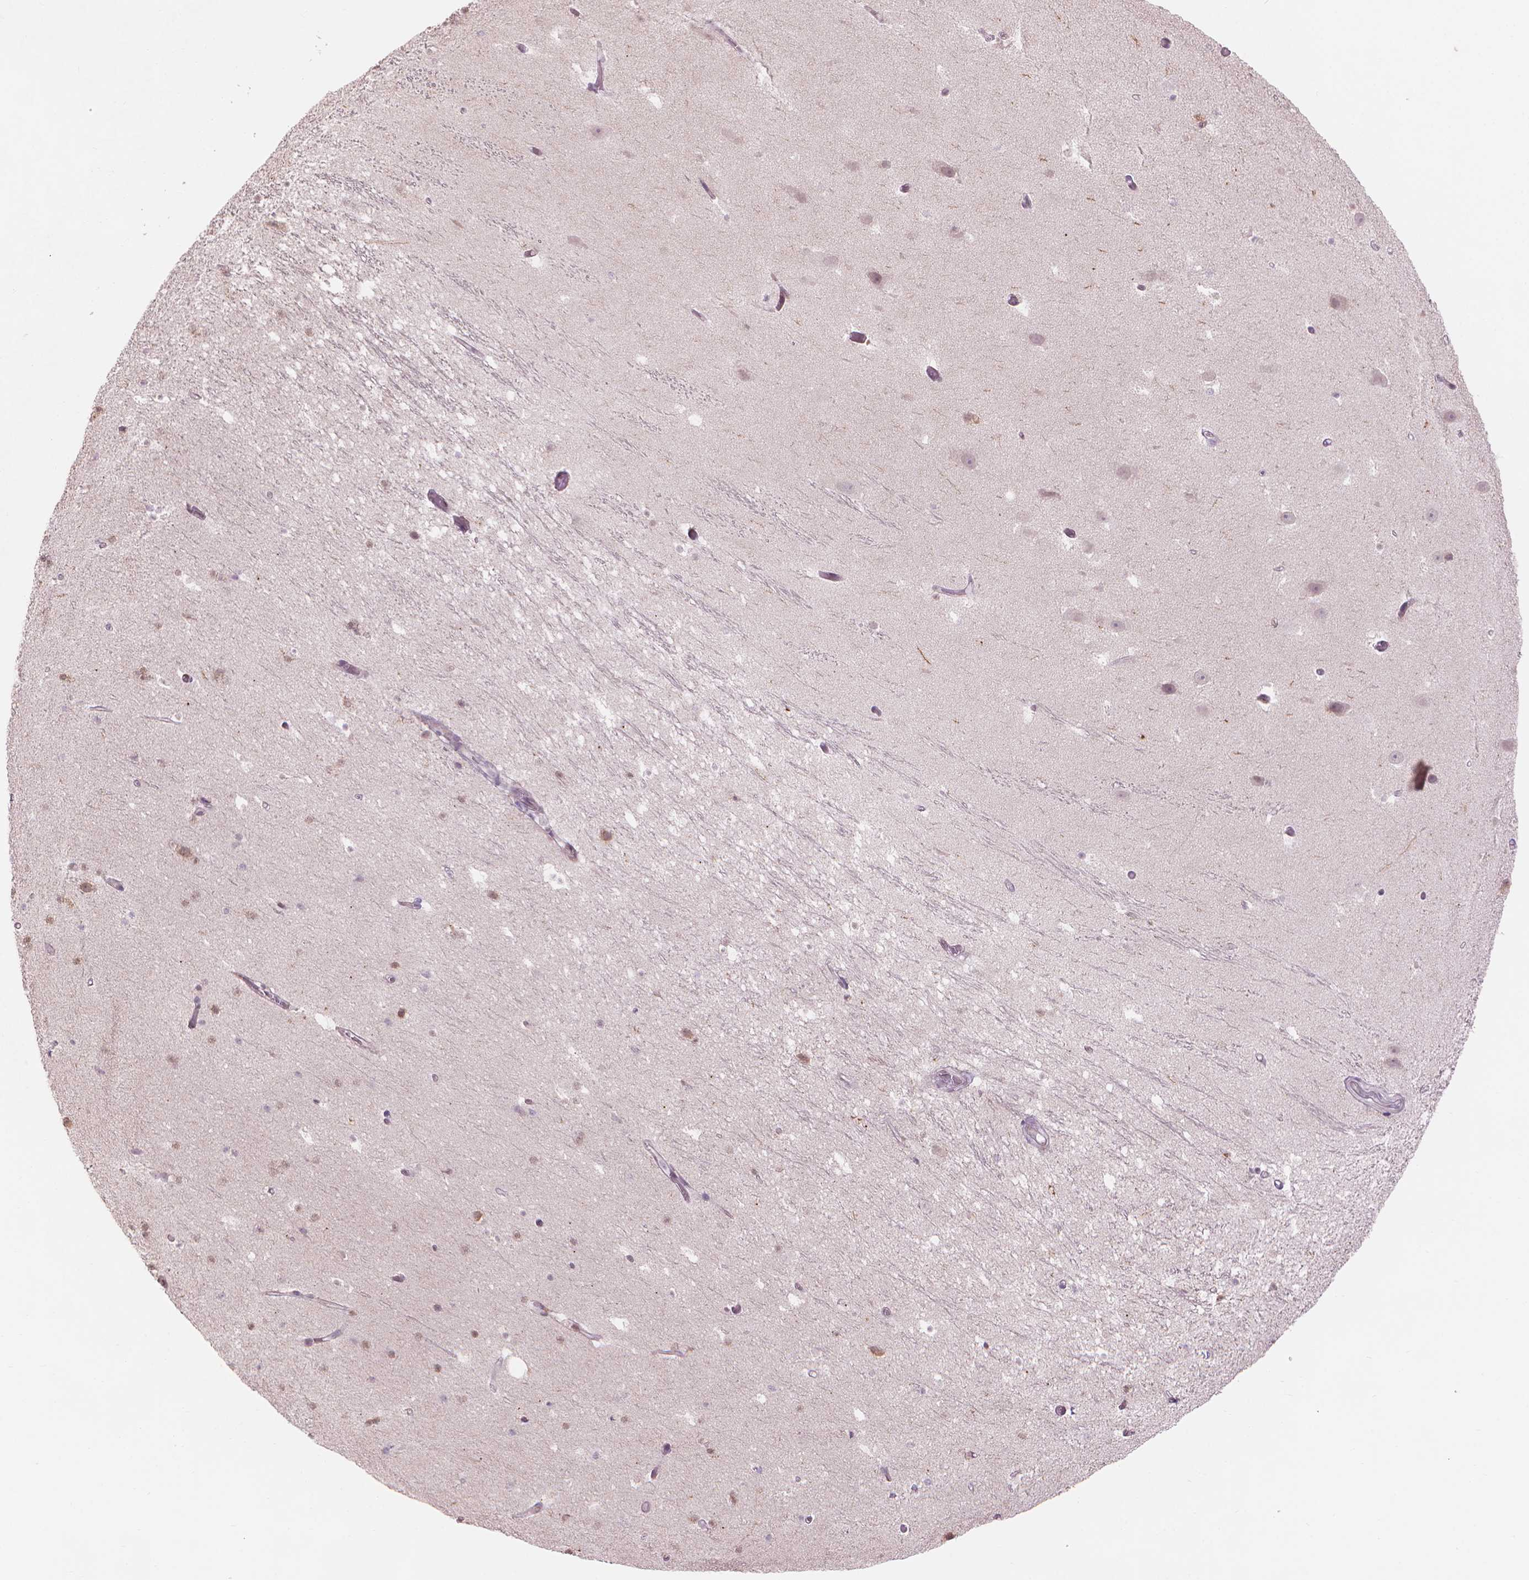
{"staining": {"intensity": "negative", "quantity": "none", "location": "none"}, "tissue": "hippocampus", "cell_type": "Glial cells", "image_type": "normal", "snomed": [{"axis": "morphology", "description": "Normal tissue, NOS"}, {"axis": "topography", "description": "Hippocampus"}], "caption": "Protein analysis of unremarkable hippocampus displays no significant positivity in glial cells. (Brightfield microscopy of DAB immunohistochemistry at high magnification).", "gene": "IFFO1", "patient": {"sex": "male", "age": 26}}